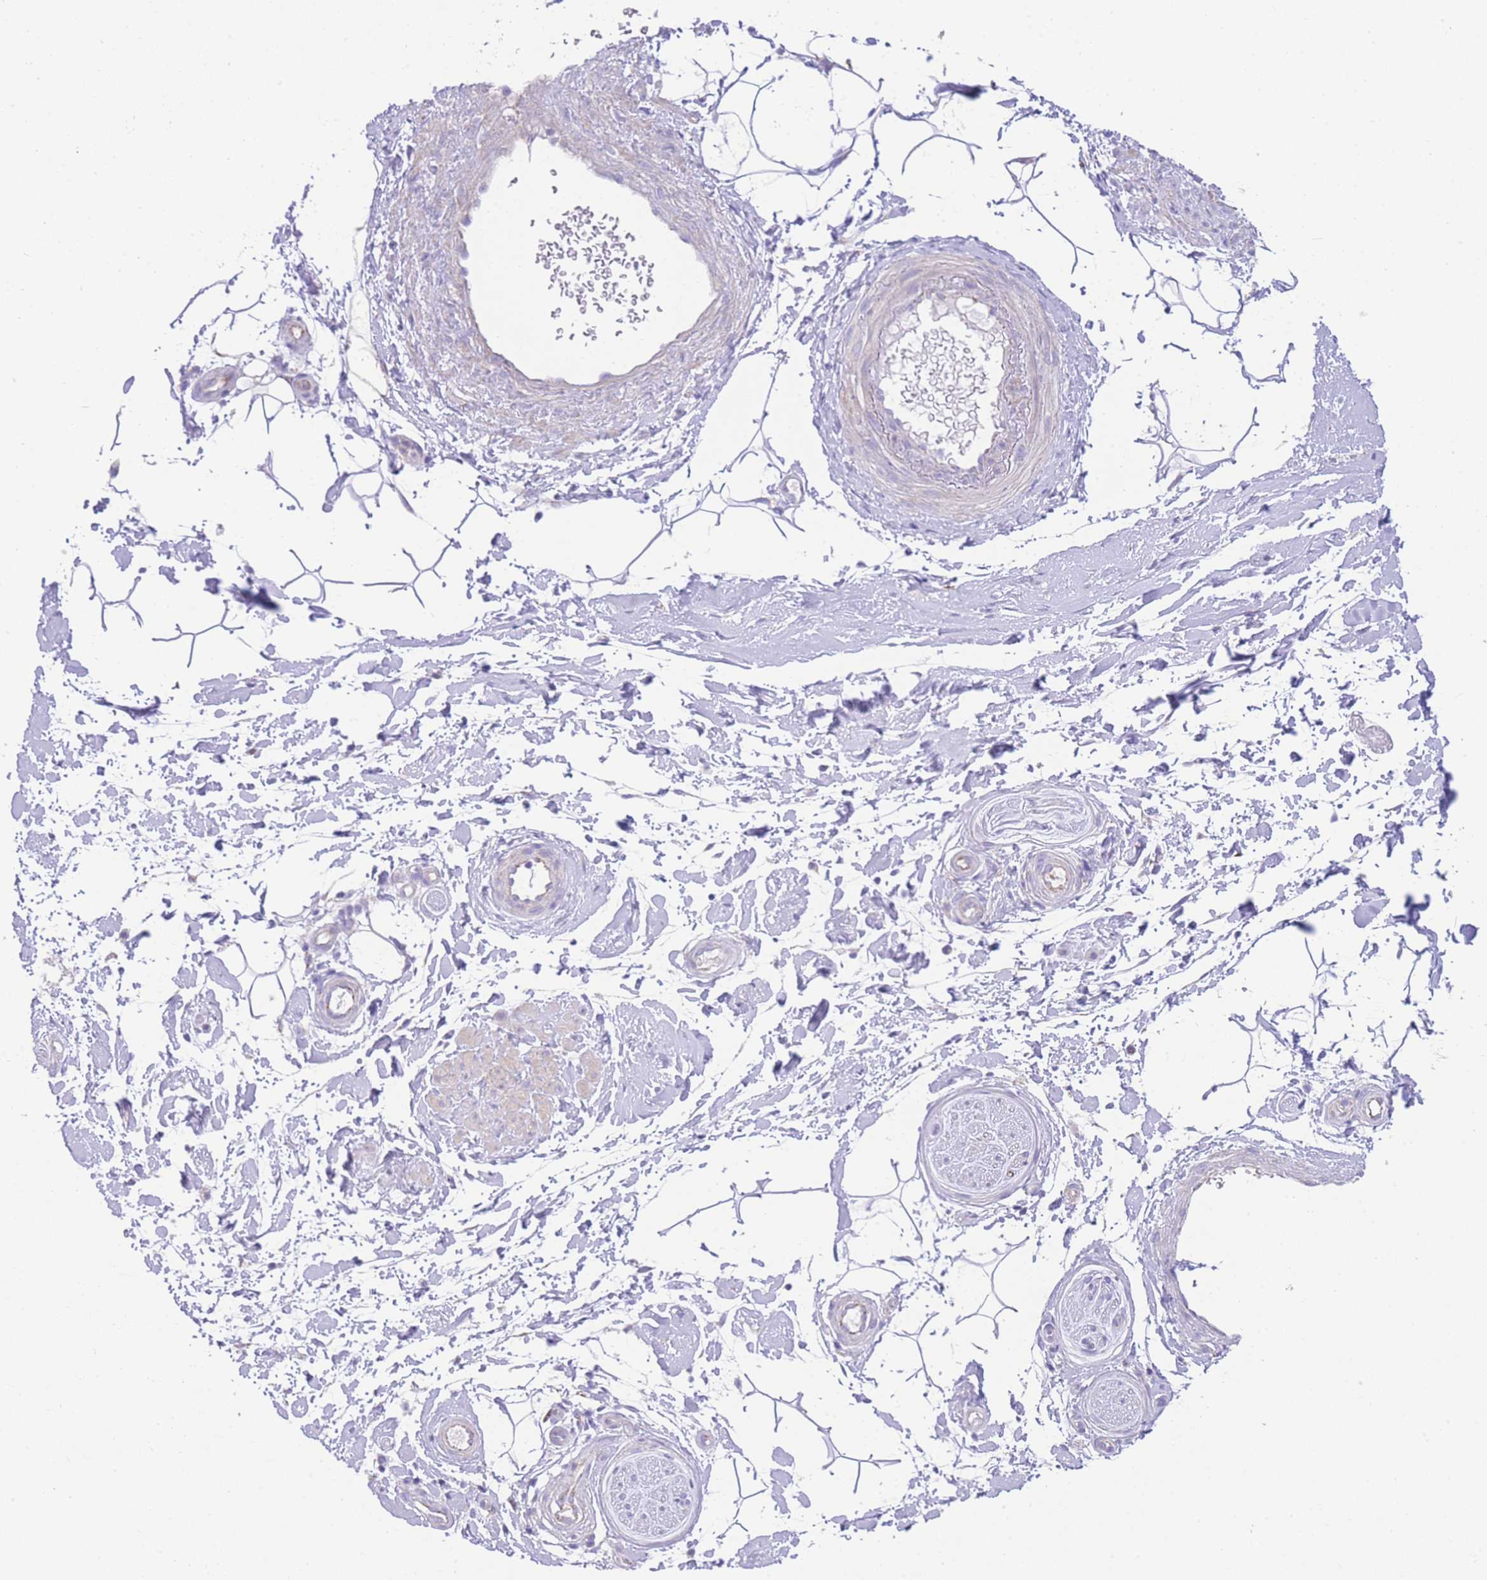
{"staining": {"intensity": "negative", "quantity": "none", "location": "none"}, "tissue": "adipose tissue", "cell_type": "Adipocytes", "image_type": "normal", "snomed": [{"axis": "morphology", "description": "Normal tissue, NOS"}, {"axis": "topography", "description": "Soft tissue"}, {"axis": "topography", "description": "Adipose tissue"}, {"axis": "topography", "description": "Vascular tissue"}, {"axis": "topography", "description": "Peripheral nerve tissue"}], "caption": "An immunohistochemistry (IHC) histopathology image of normal adipose tissue is shown. There is no staining in adipocytes of adipose tissue. (Immunohistochemistry (ihc), brightfield microscopy, high magnification).", "gene": "ACSM4", "patient": {"sex": "male", "age": 74}}